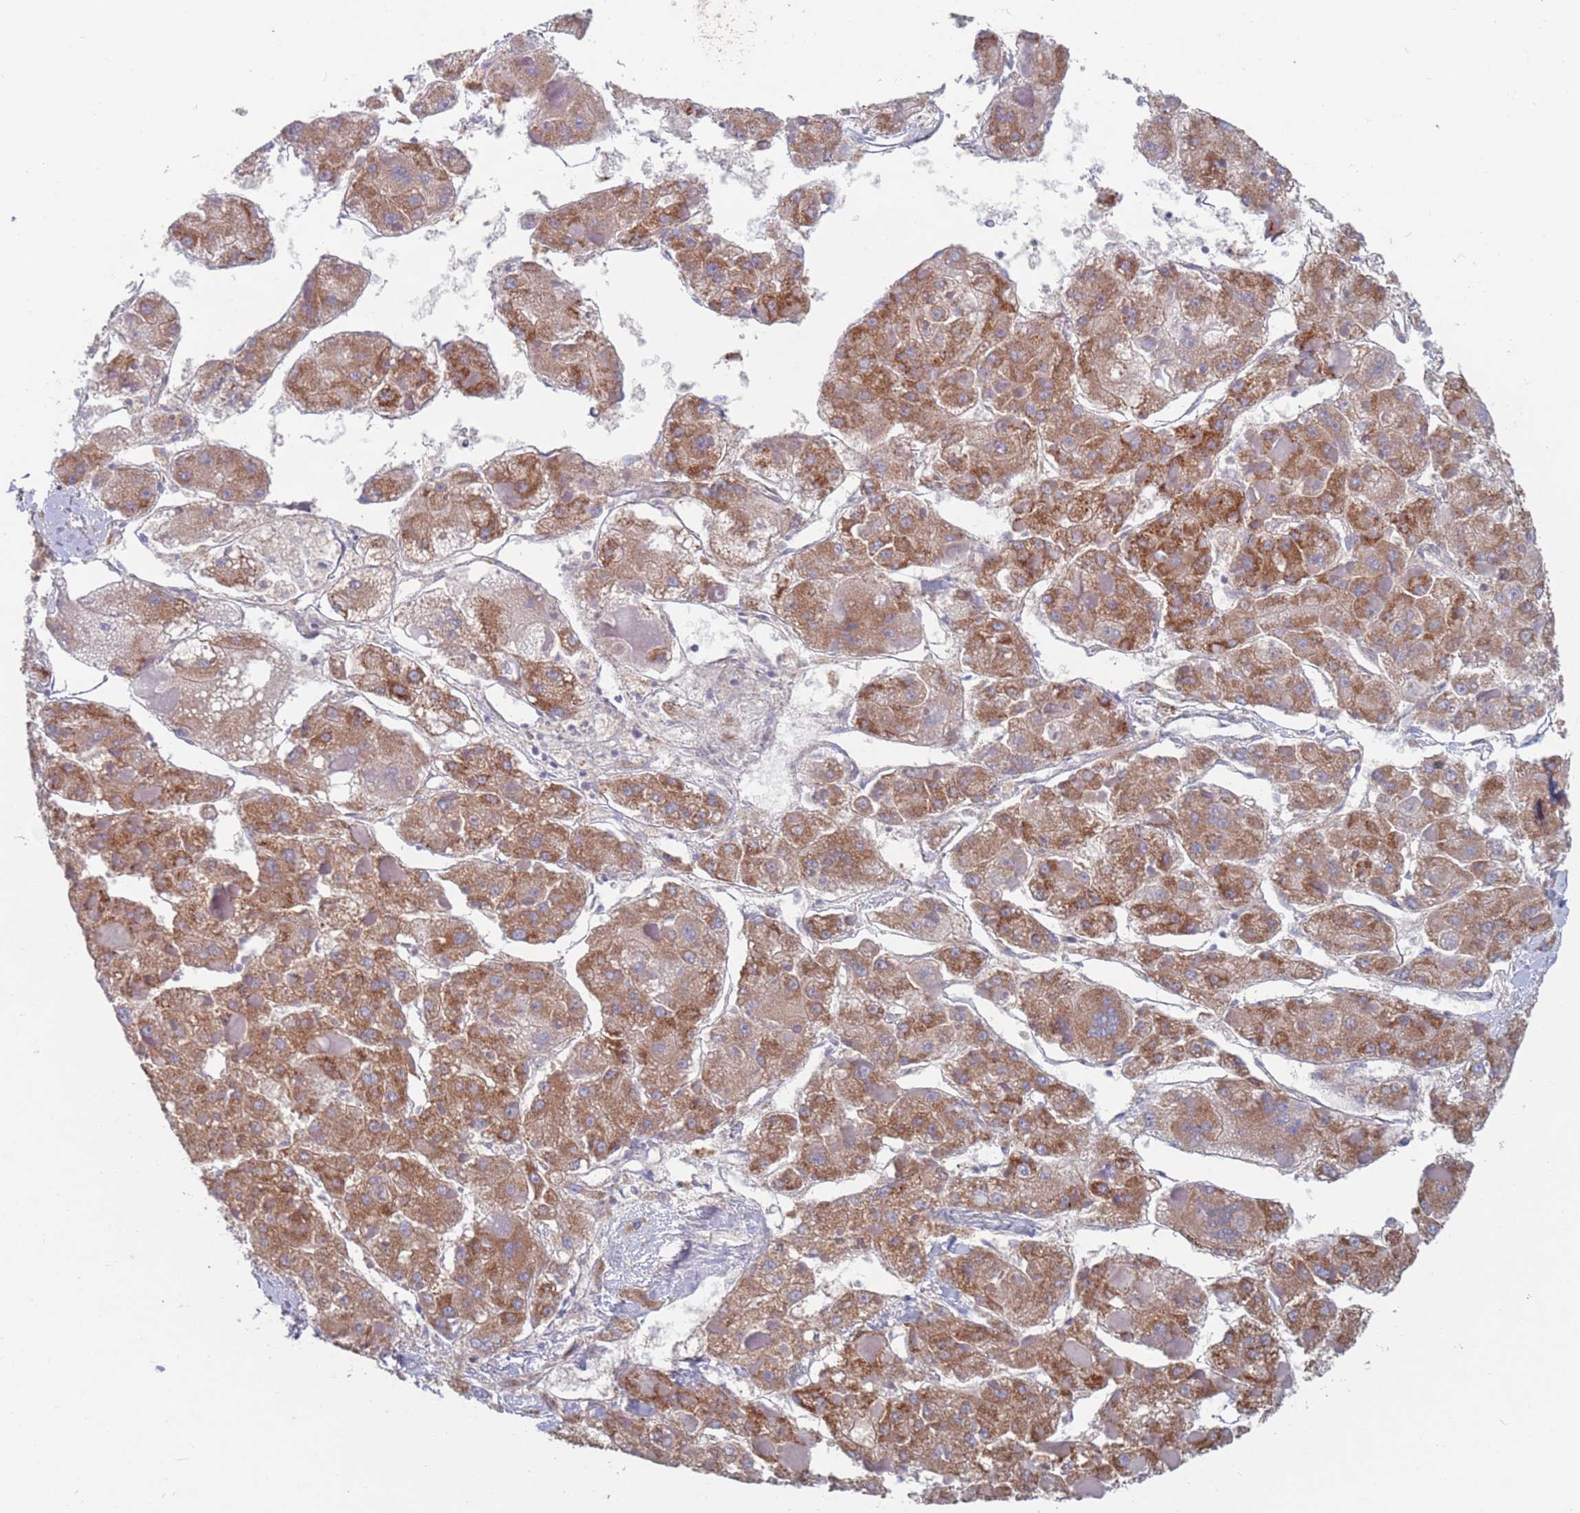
{"staining": {"intensity": "moderate", "quantity": ">75%", "location": "cytoplasmic/membranous"}, "tissue": "liver cancer", "cell_type": "Tumor cells", "image_type": "cancer", "snomed": [{"axis": "morphology", "description": "Carcinoma, Hepatocellular, NOS"}, {"axis": "topography", "description": "Liver"}], "caption": "There is medium levels of moderate cytoplasmic/membranous expression in tumor cells of liver cancer, as demonstrated by immunohistochemical staining (brown color).", "gene": "MRPL22", "patient": {"sex": "female", "age": 73}}